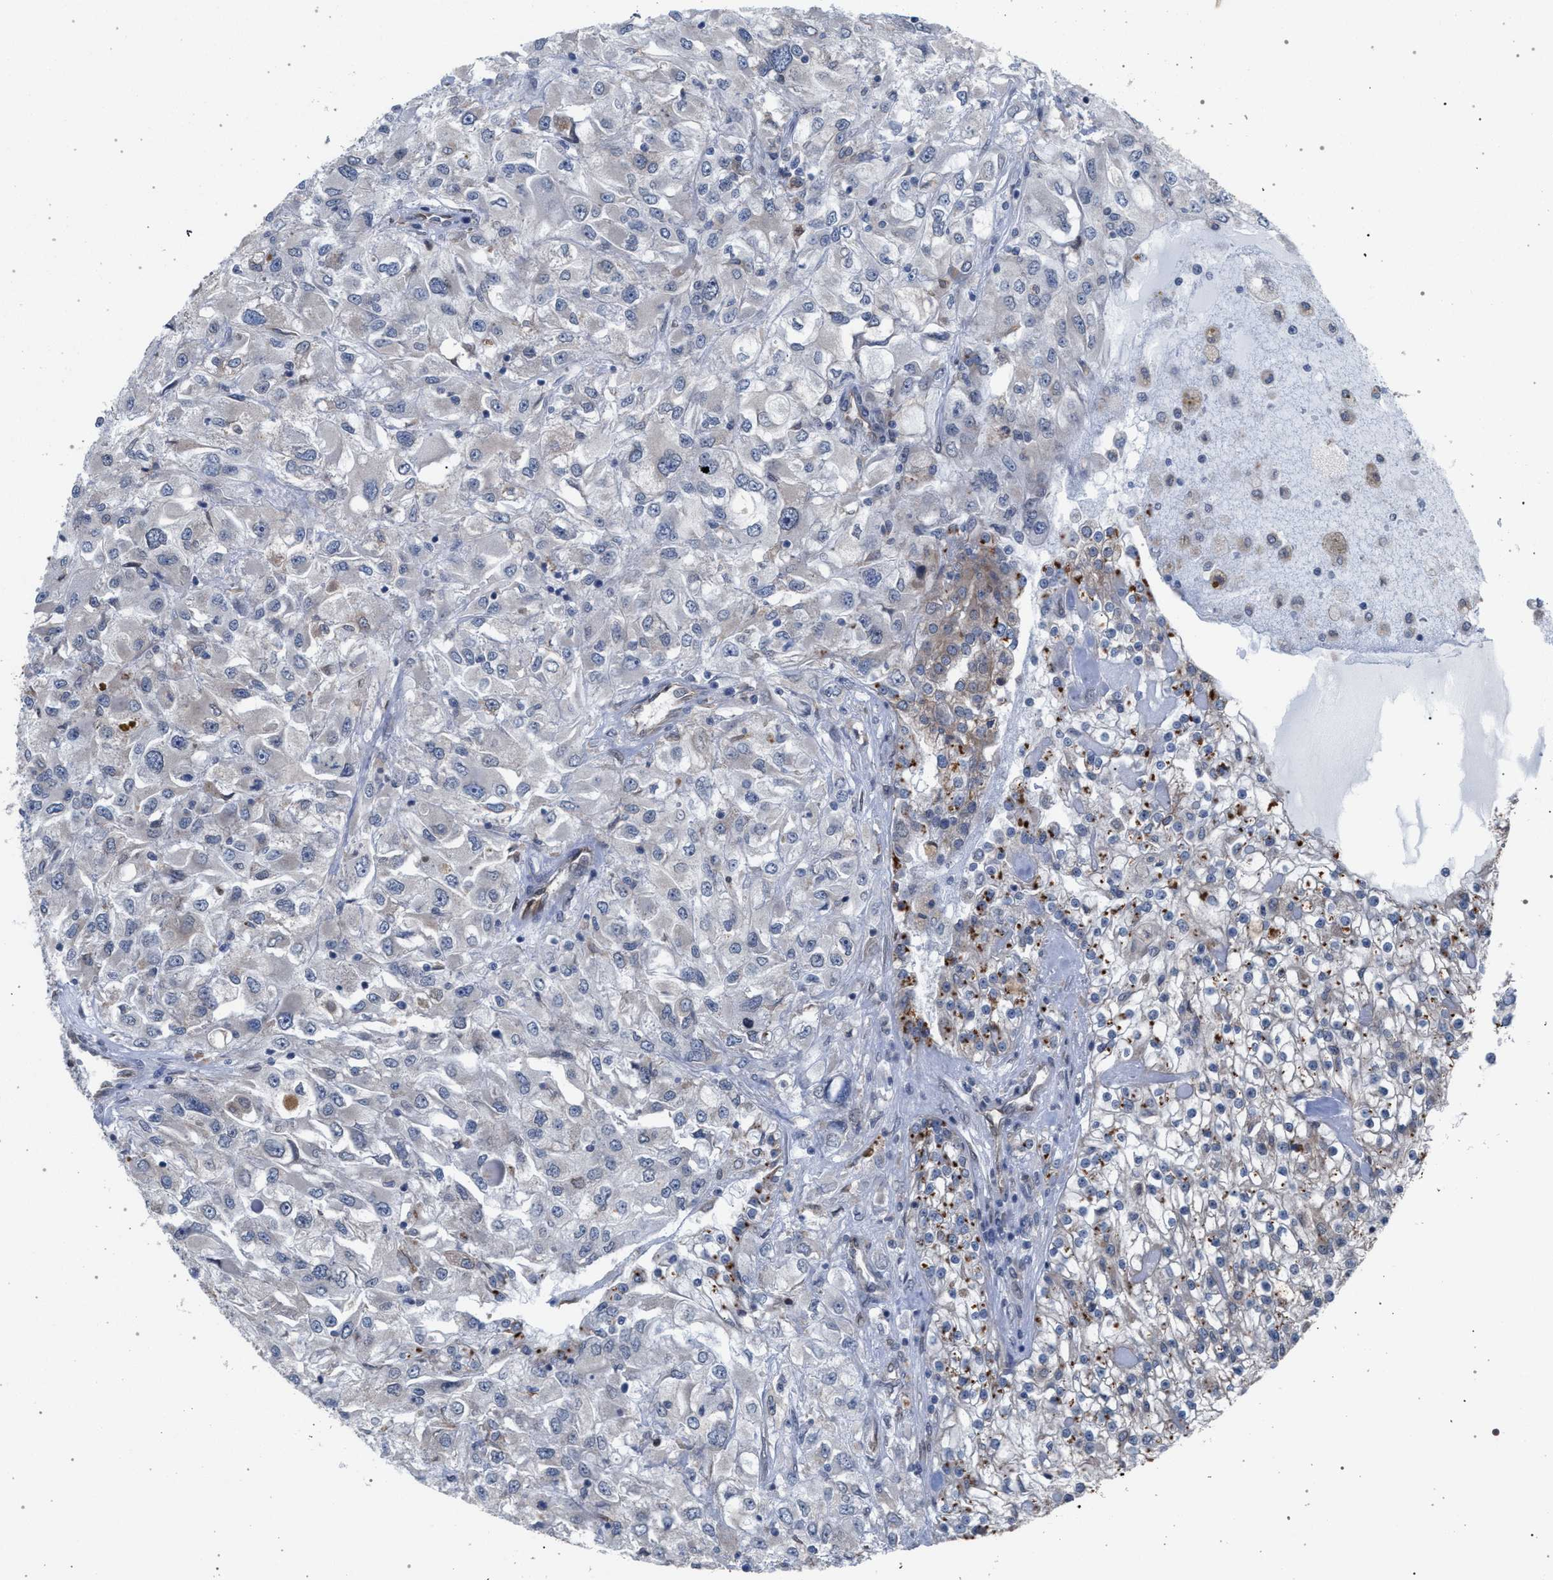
{"staining": {"intensity": "moderate", "quantity": "<25%", "location": "cytoplasmic/membranous"}, "tissue": "renal cancer", "cell_type": "Tumor cells", "image_type": "cancer", "snomed": [{"axis": "morphology", "description": "Adenocarcinoma, NOS"}, {"axis": "topography", "description": "Kidney"}], "caption": "Renal cancer (adenocarcinoma) stained with DAB immunohistochemistry (IHC) shows low levels of moderate cytoplasmic/membranous positivity in about <25% of tumor cells. The staining was performed using DAB to visualize the protein expression in brown, while the nuclei were stained in blue with hematoxylin (Magnification: 20x).", "gene": "ARPC5L", "patient": {"sex": "female", "age": 52}}